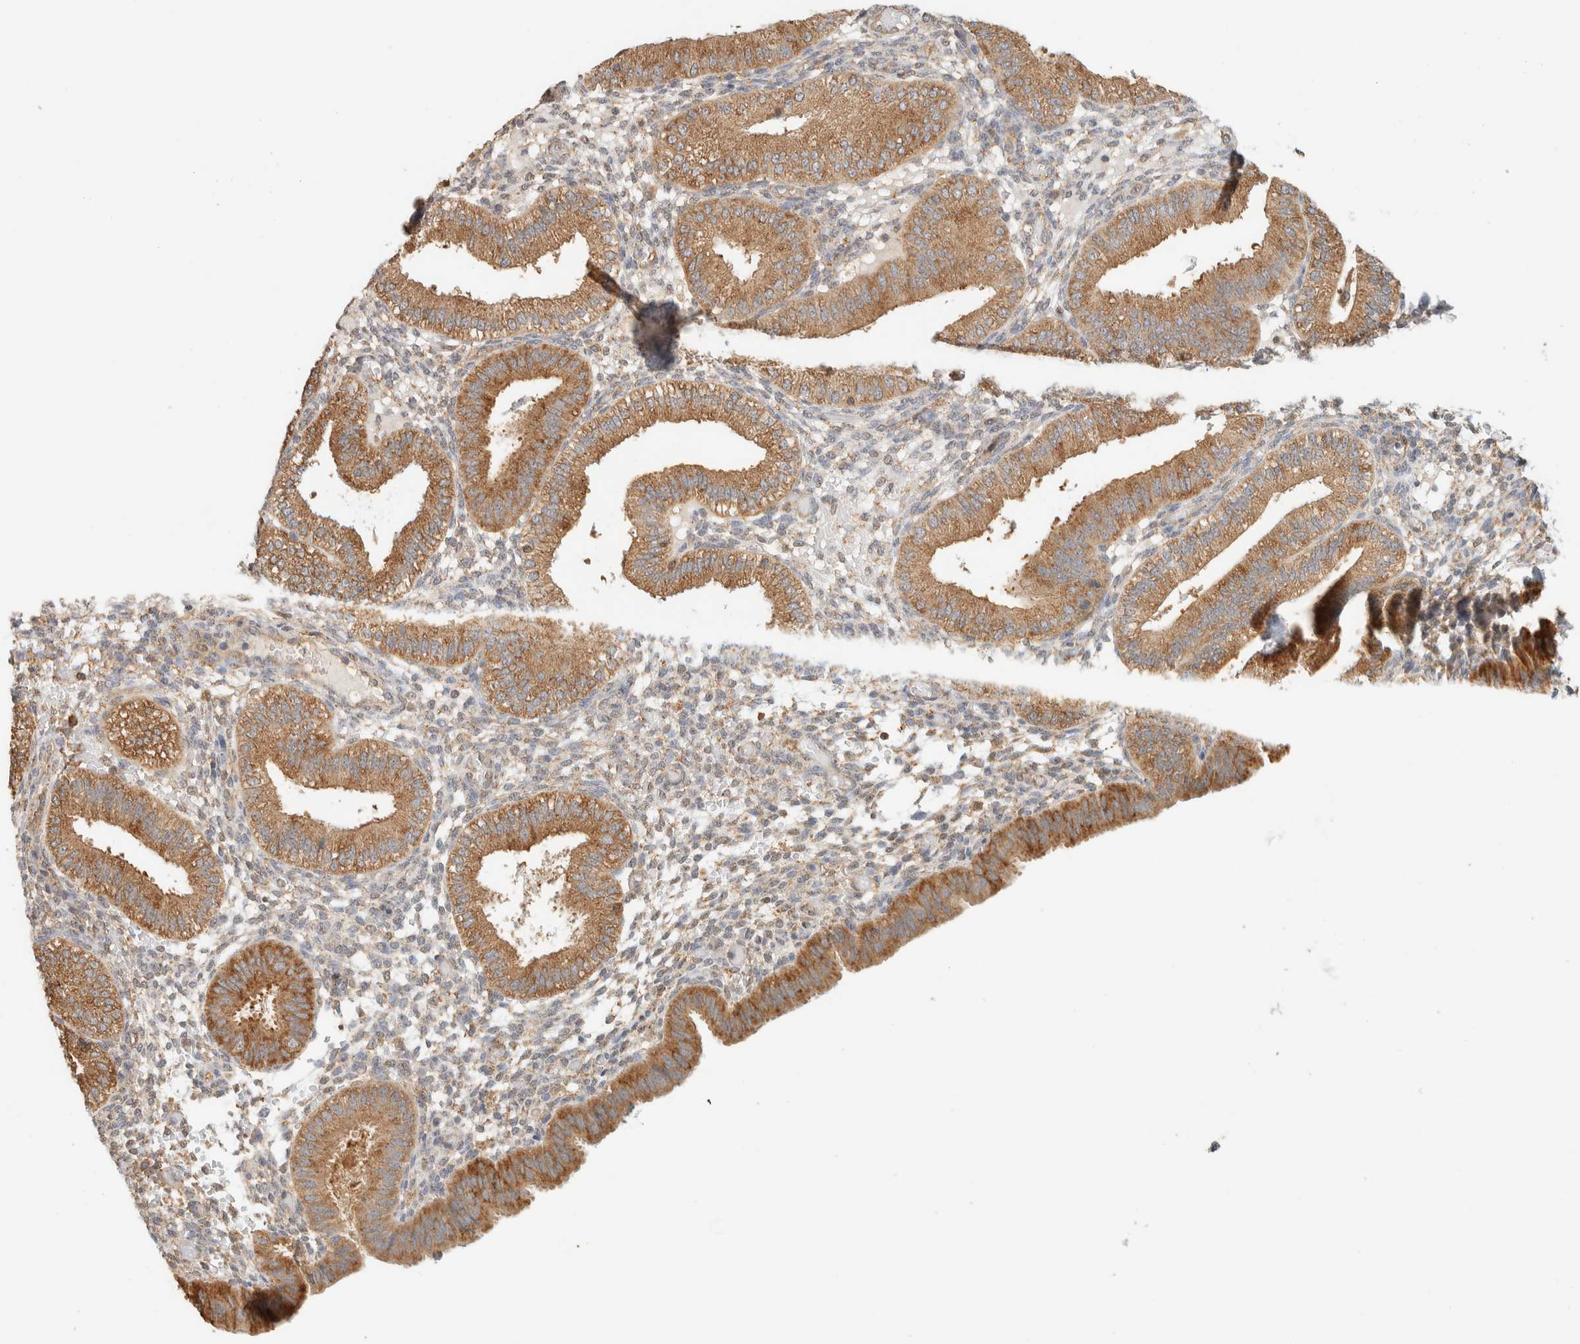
{"staining": {"intensity": "weak", "quantity": ">75%", "location": "cytoplasmic/membranous"}, "tissue": "endometrium", "cell_type": "Cells in endometrial stroma", "image_type": "normal", "snomed": [{"axis": "morphology", "description": "Normal tissue, NOS"}, {"axis": "topography", "description": "Endometrium"}], "caption": "High-magnification brightfield microscopy of benign endometrium stained with DAB (3,3'-diaminobenzidine) (brown) and counterstained with hematoxylin (blue). cells in endometrial stroma exhibit weak cytoplasmic/membranous staining is present in approximately>75% of cells.", "gene": "TBC1D8B", "patient": {"sex": "female", "age": 39}}